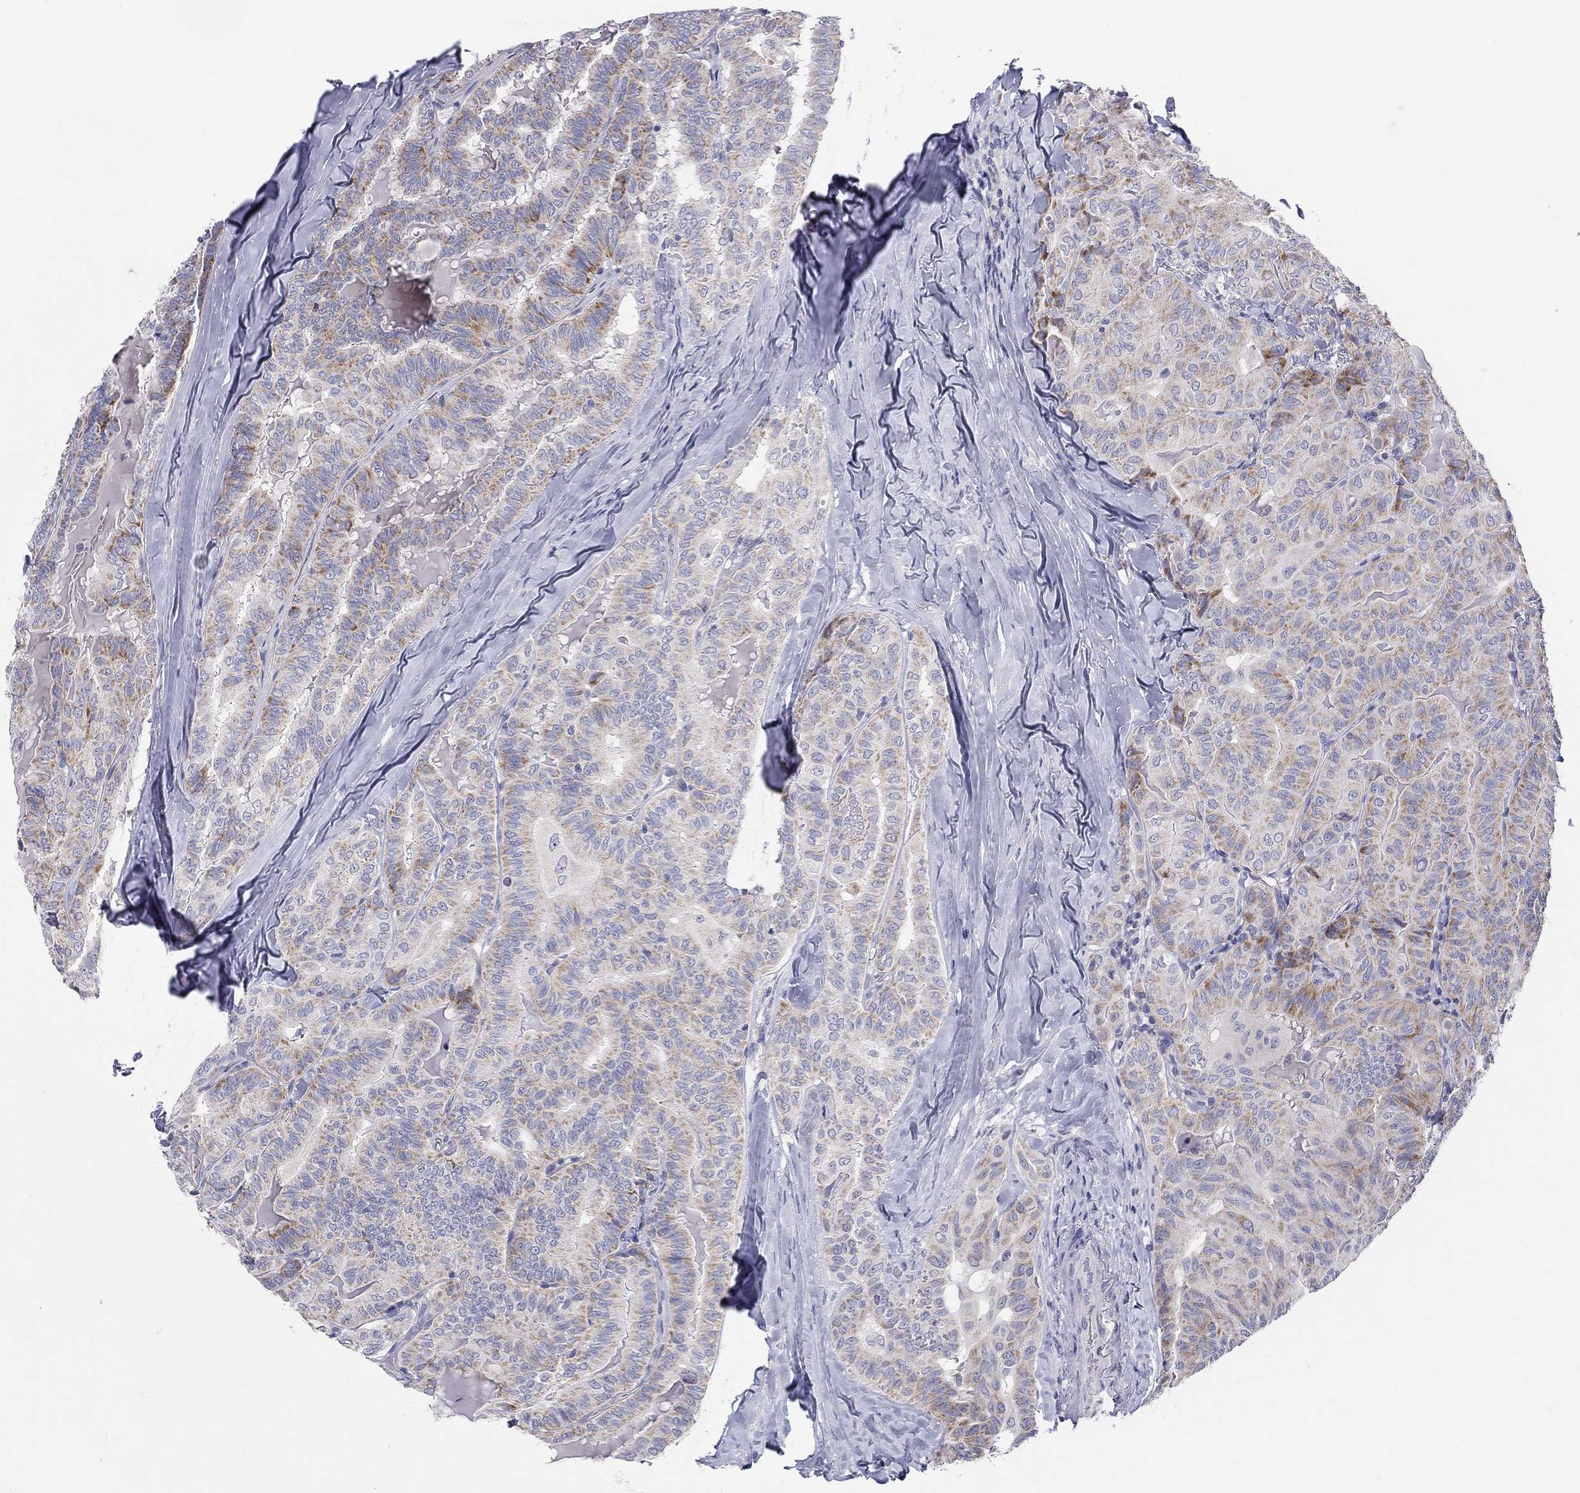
{"staining": {"intensity": "moderate", "quantity": "25%-75%", "location": "cytoplasmic/membranous"}, "tissue": "thyroid cancer", "cell_type": "Tumor cells", "image_type": "cancer", "snomed": [{"axis": "morphology", "description": "Papillary adenocarcinoma, NOS"}, {"axis": "topography", "description": "Thyroid gland"}], "caption": "Tumor cells exhibit medium levels of moderate cytoplasmic/membranous positivity in about 25%-75% of cells in papillary adenocarcinoma (thyroid).", "gene": "HMX2", "patient": {"sex": "female", "age": 68}}